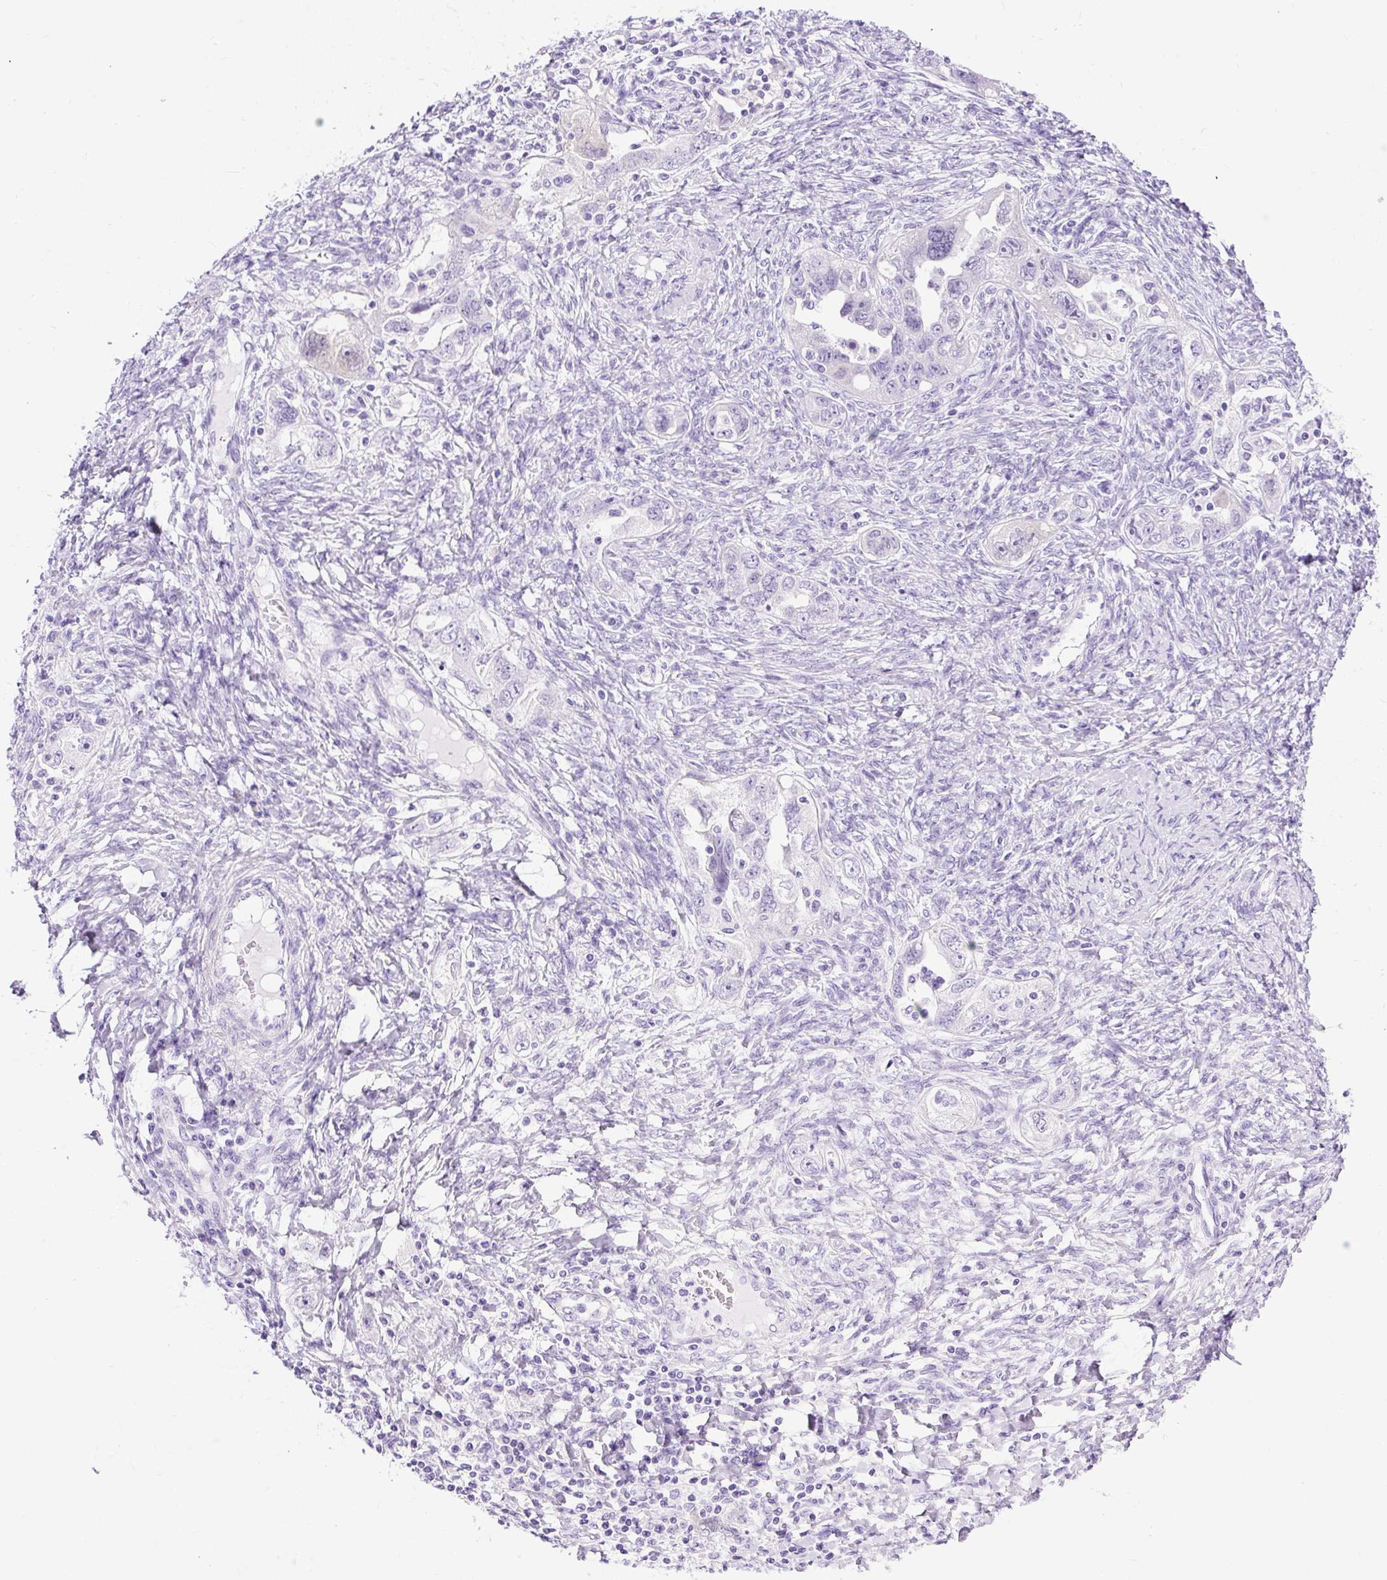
{"staining": {"intensity": "negative", "quantity": "none", "location": "none"}, "tissue": "ovarian cancer", "cell_type": "Tumor cells", "image_type": "cancer", "snomed": [{"axis": "morphology", "description": "Carcinoma, NOS"}, {"axis": "morphology", "description": "Cystadenocarcinoma, serous, NOS"}, {"axis": "topography", "description": "Ovary"}], "caption": "Ovarian serous cystadenocarcinoma stained for a protein using immunohistochemistry (IHC) shows no staining tumor cells.", "gene": "UPP1", "patient": {"sex": "female", "age": 69}}